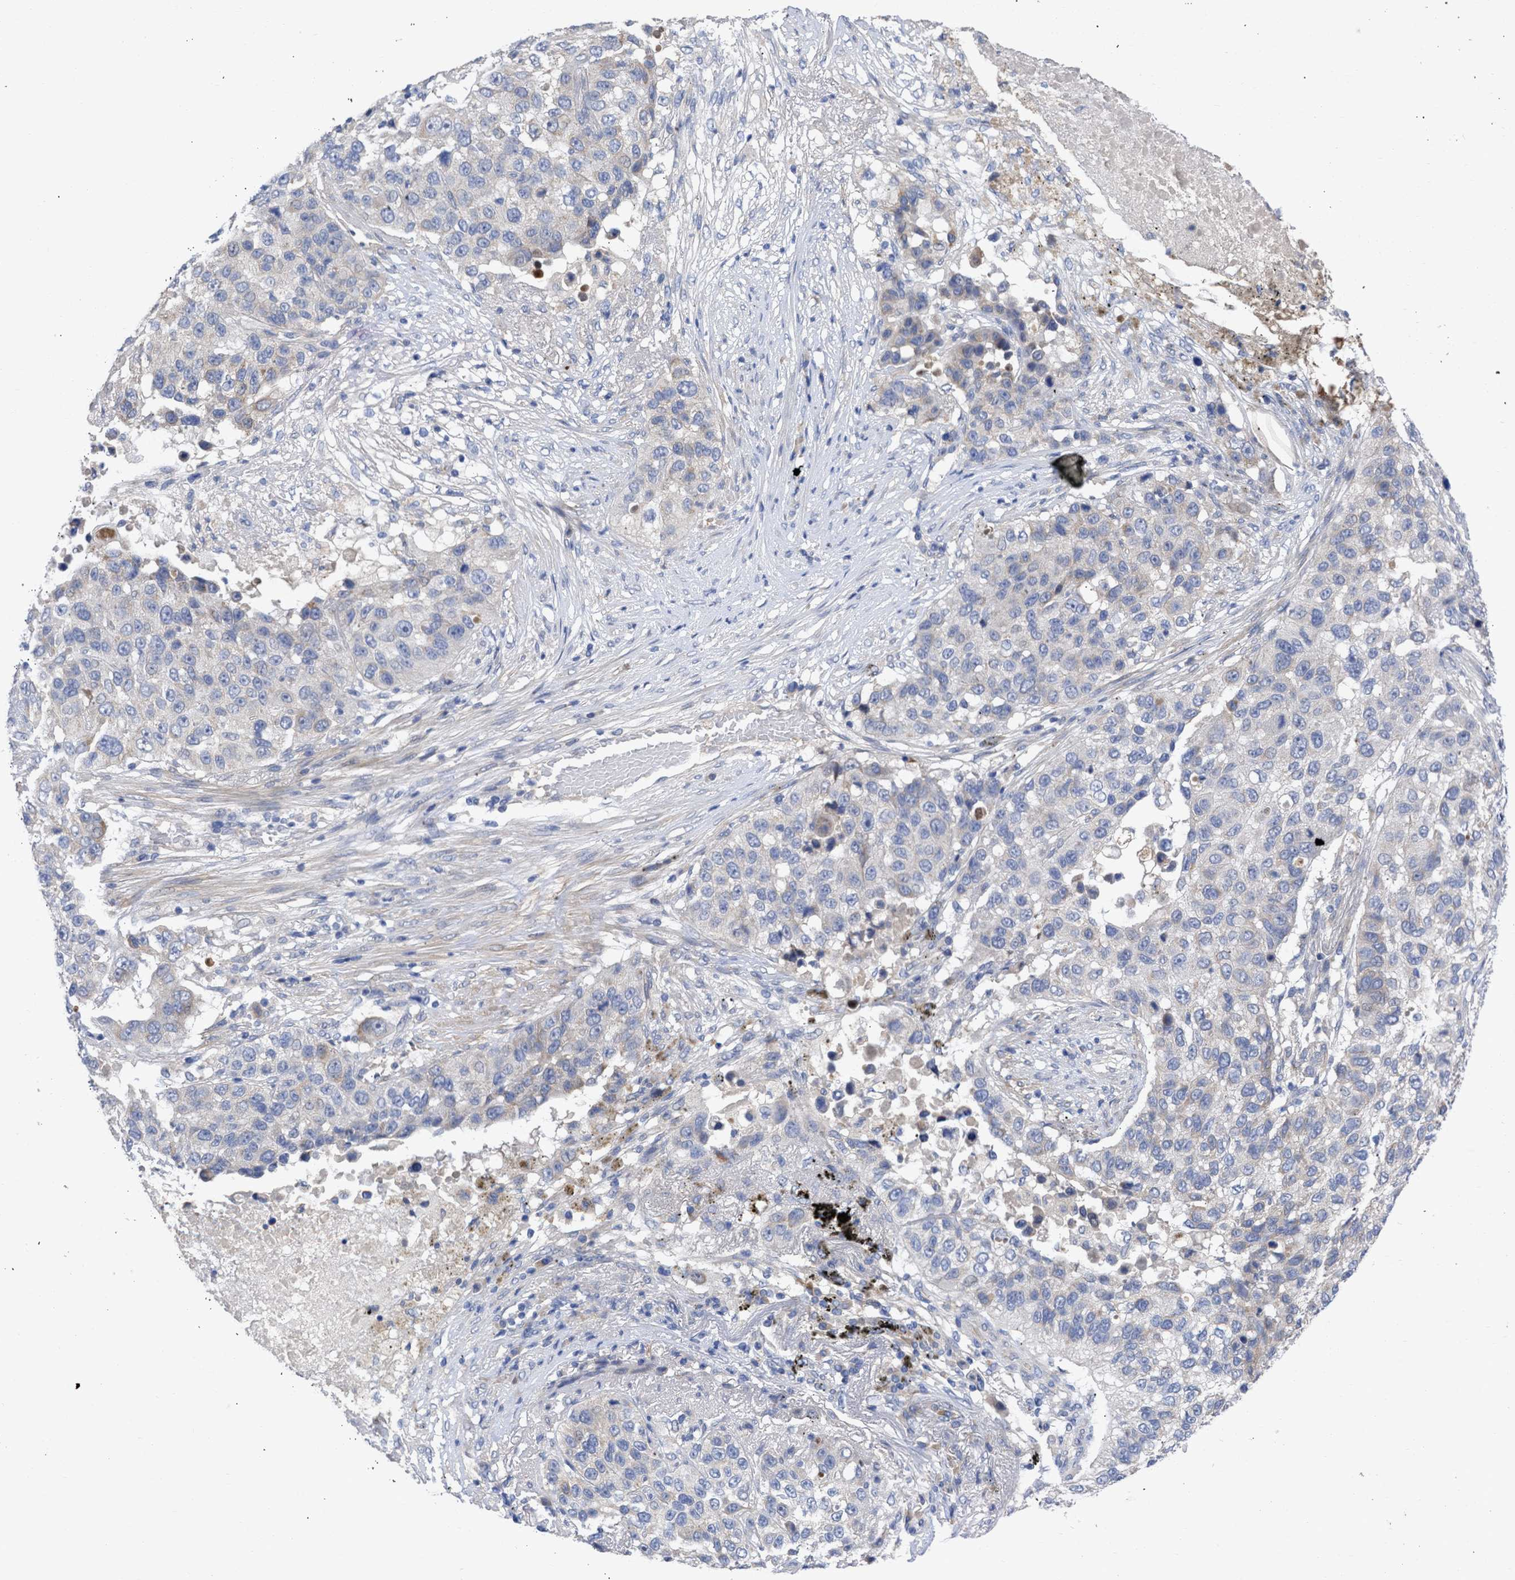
{"staining": {"intensity": "negative", "quantity": "none", "location": "none"}, "tissue": "lung cancer", "cell_type": "Tumor cells", "image_type": "cancer", "snomed": [{"axis": "morphology", "description": "Squamous cell carcinoma, NOS"}, {"axis": "topography", "description": "Lung"}], "caption": "This is a micrograph of immunohistochemistry (IHC) staining of squamous cell carcinoma (lung), which shows no expression in tumor cells.", "gene": "ARHGEF4", "patient": {"sex": "male", "age": 57}}